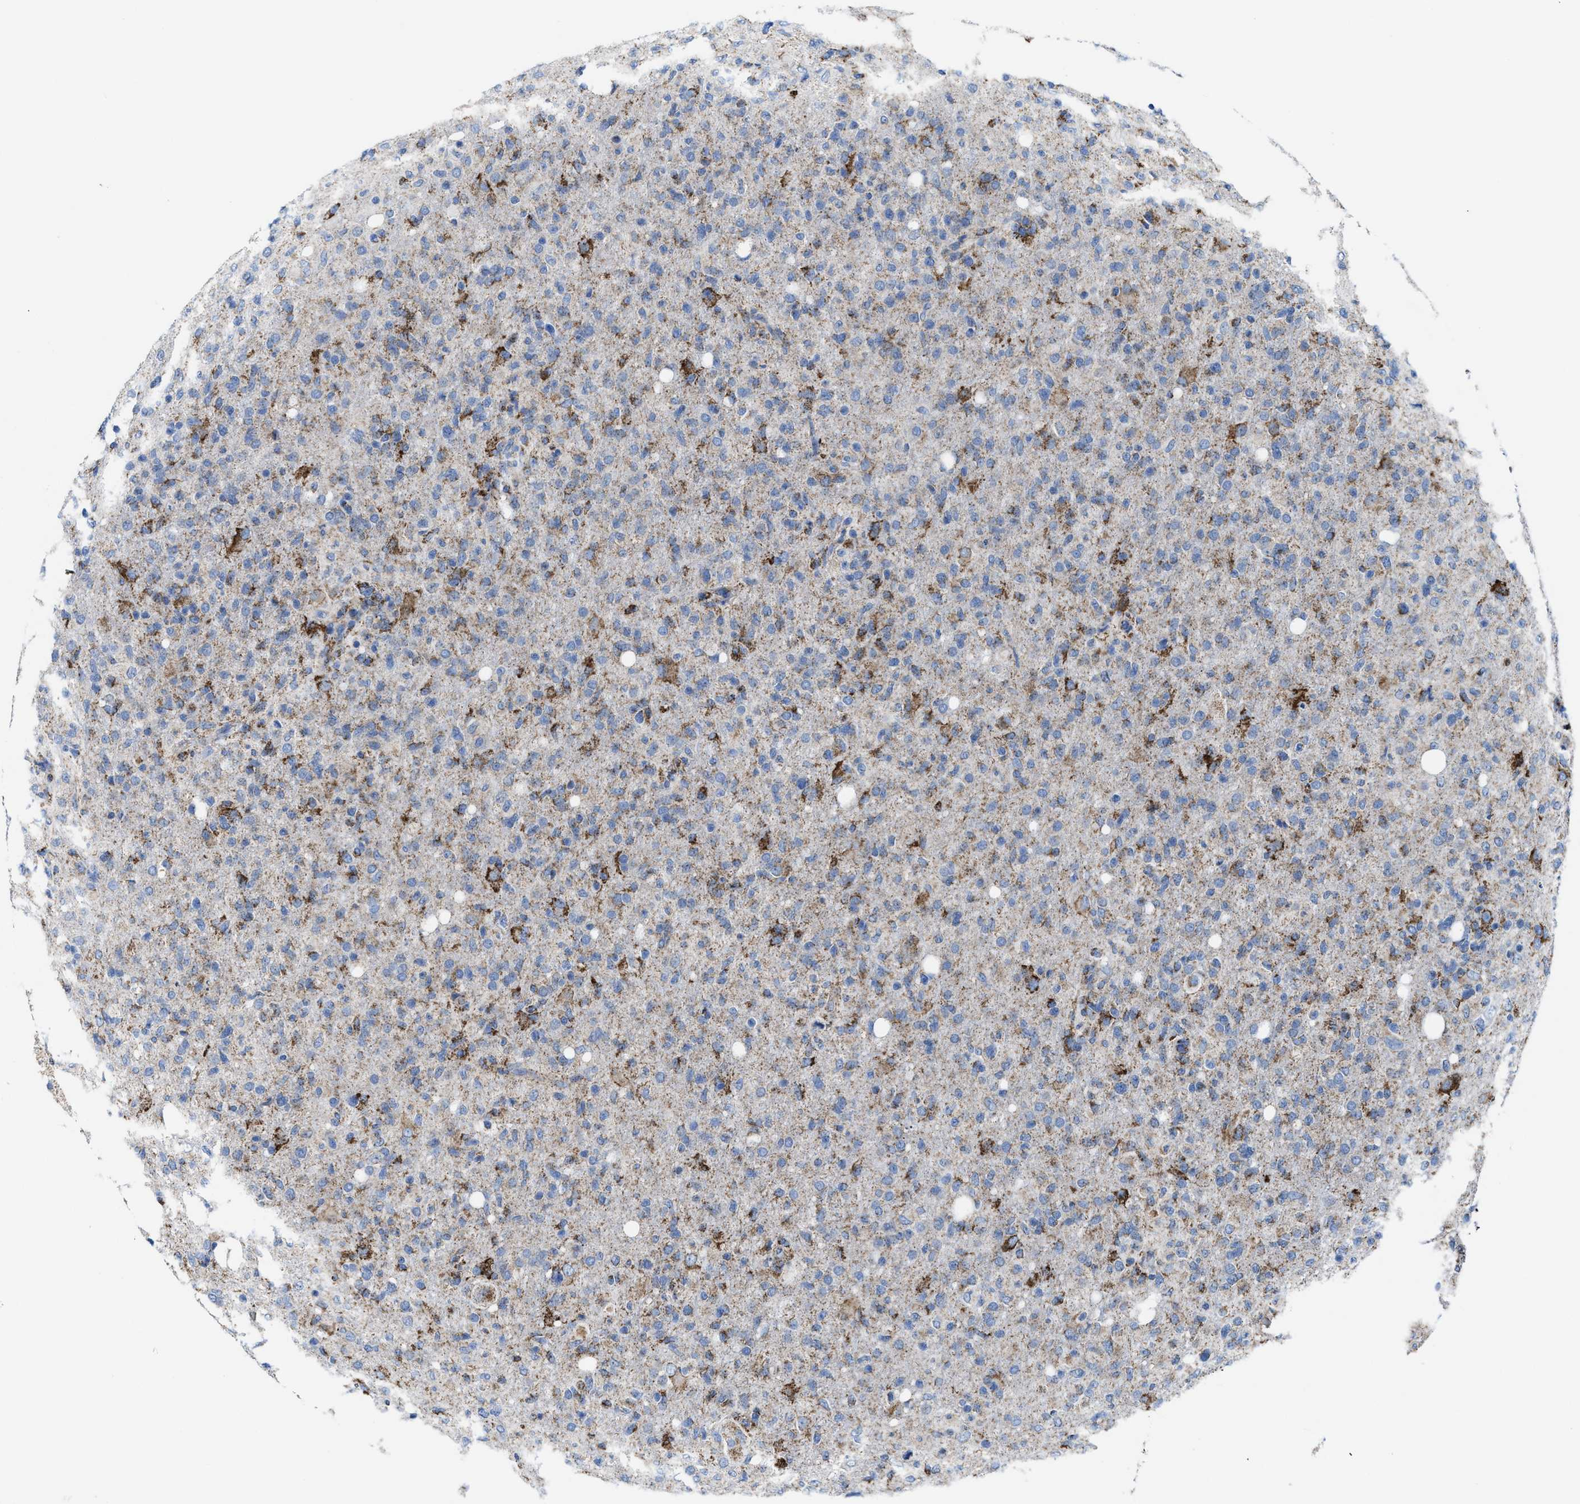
{"staining": {"intensity": "strong", "quantity": "<25%", "location": "cytoplasmic/membranous"}, "tissue": "glioma", "cell_type": "Tumor cells", "image_type": "cancer", "snomed": [{"axis": "morphology", "description": "Glioma, malignant, High grade"}, {"axis": "topography", "description": "Brain"}], "caption": "Immunohistochemistry (IHC) of human glioma shows medium levels of strong cytoplasmic/membranous expression in approximately <25% of tumor cells.", "gene": "ALDH1B1", "patient": {"sex": "female", "age": 57}}